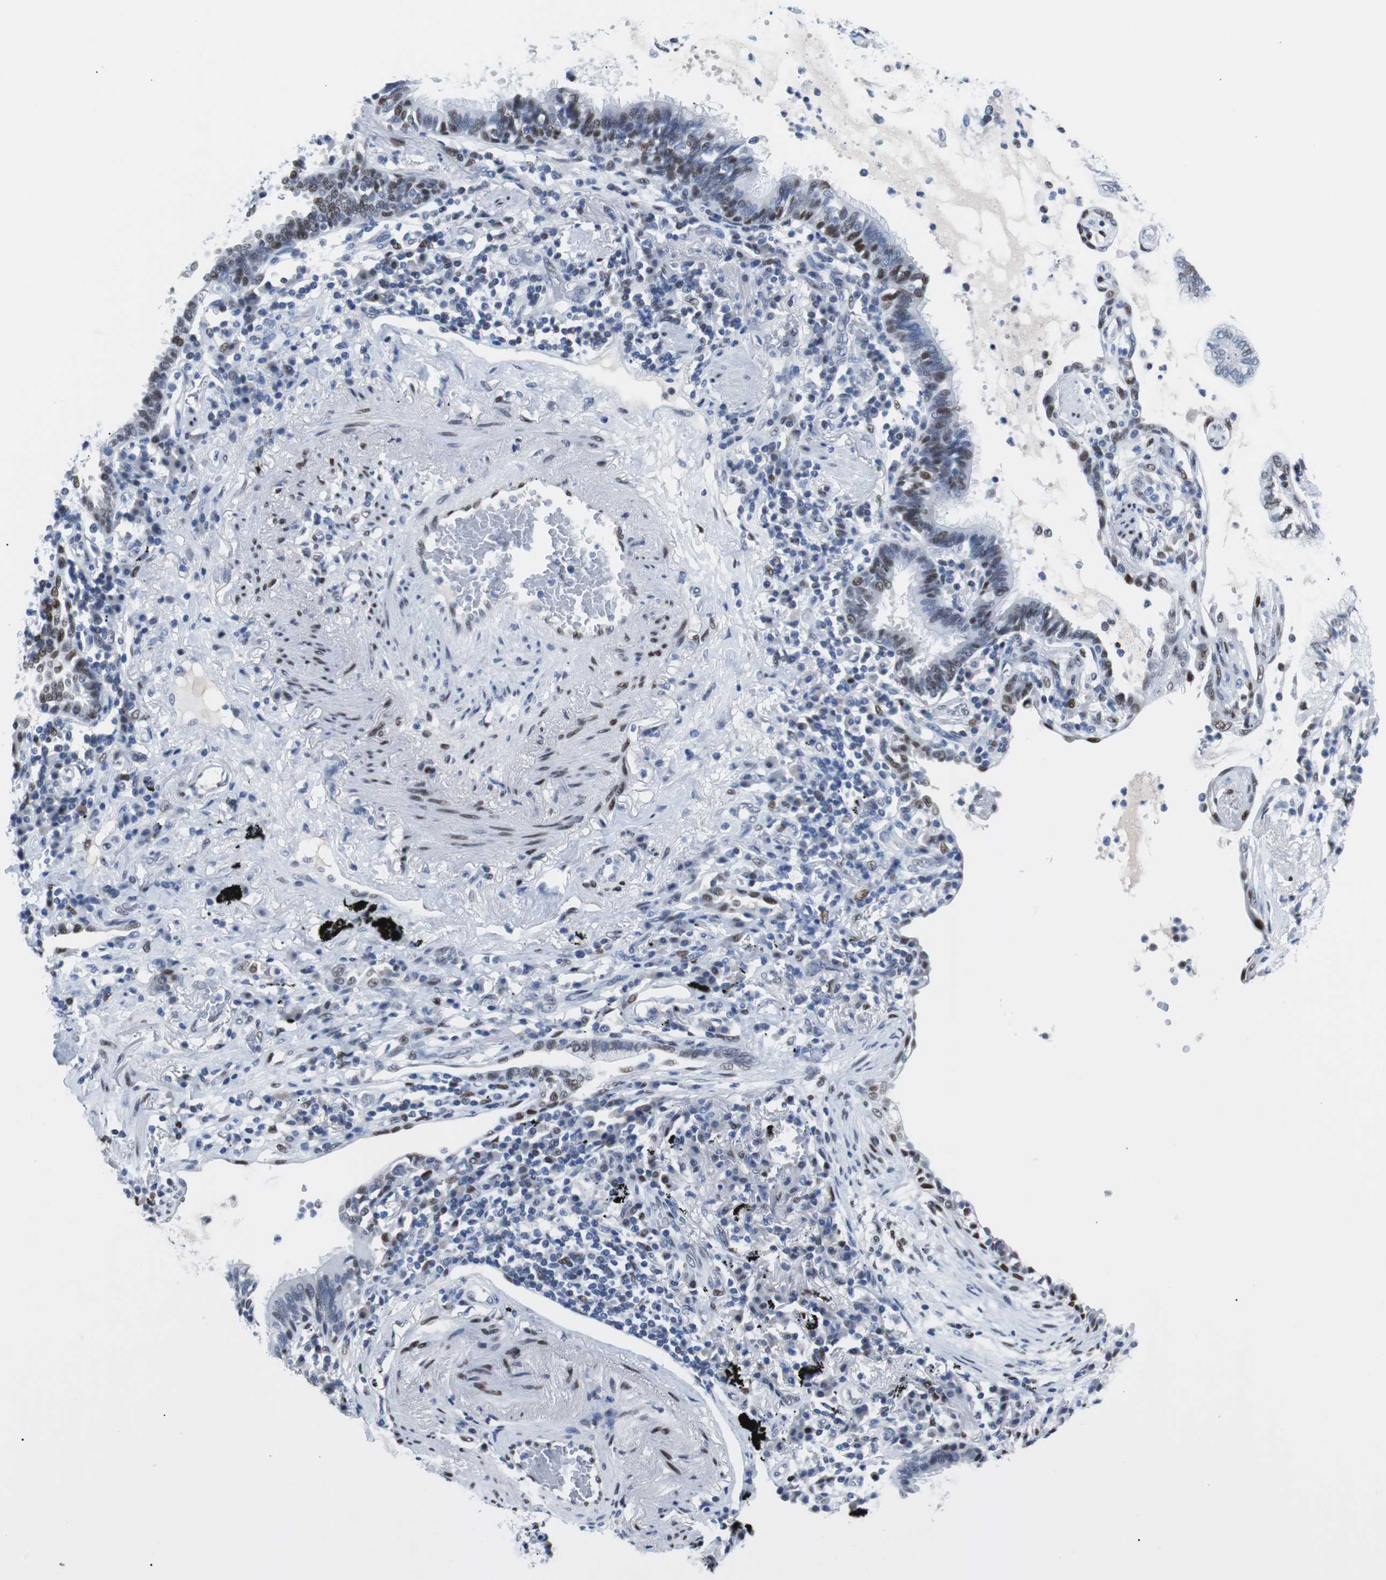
{"staining": {"intensity": "weak", "quantity": "25%-75%", "location": "nuclear"}, "tissue": "lung cancer", "cell_type": "Tumor cells", "image_type": "cancer", "snomed": [{"axis": "morphology", "description": "Adenocarcinoma, NOS"}, {"axis": "topography", "description": "Lung"}], "caption": "Lung cancer stained with DAB immunohistochemistry exhibits low levels of weak nuclear staining in approximately 25%-75% of tumor cells. (IHC, brightfield microscopy, high magnification).", "gene": "JUN", "patient": {"sex": "female", "age": 70}}